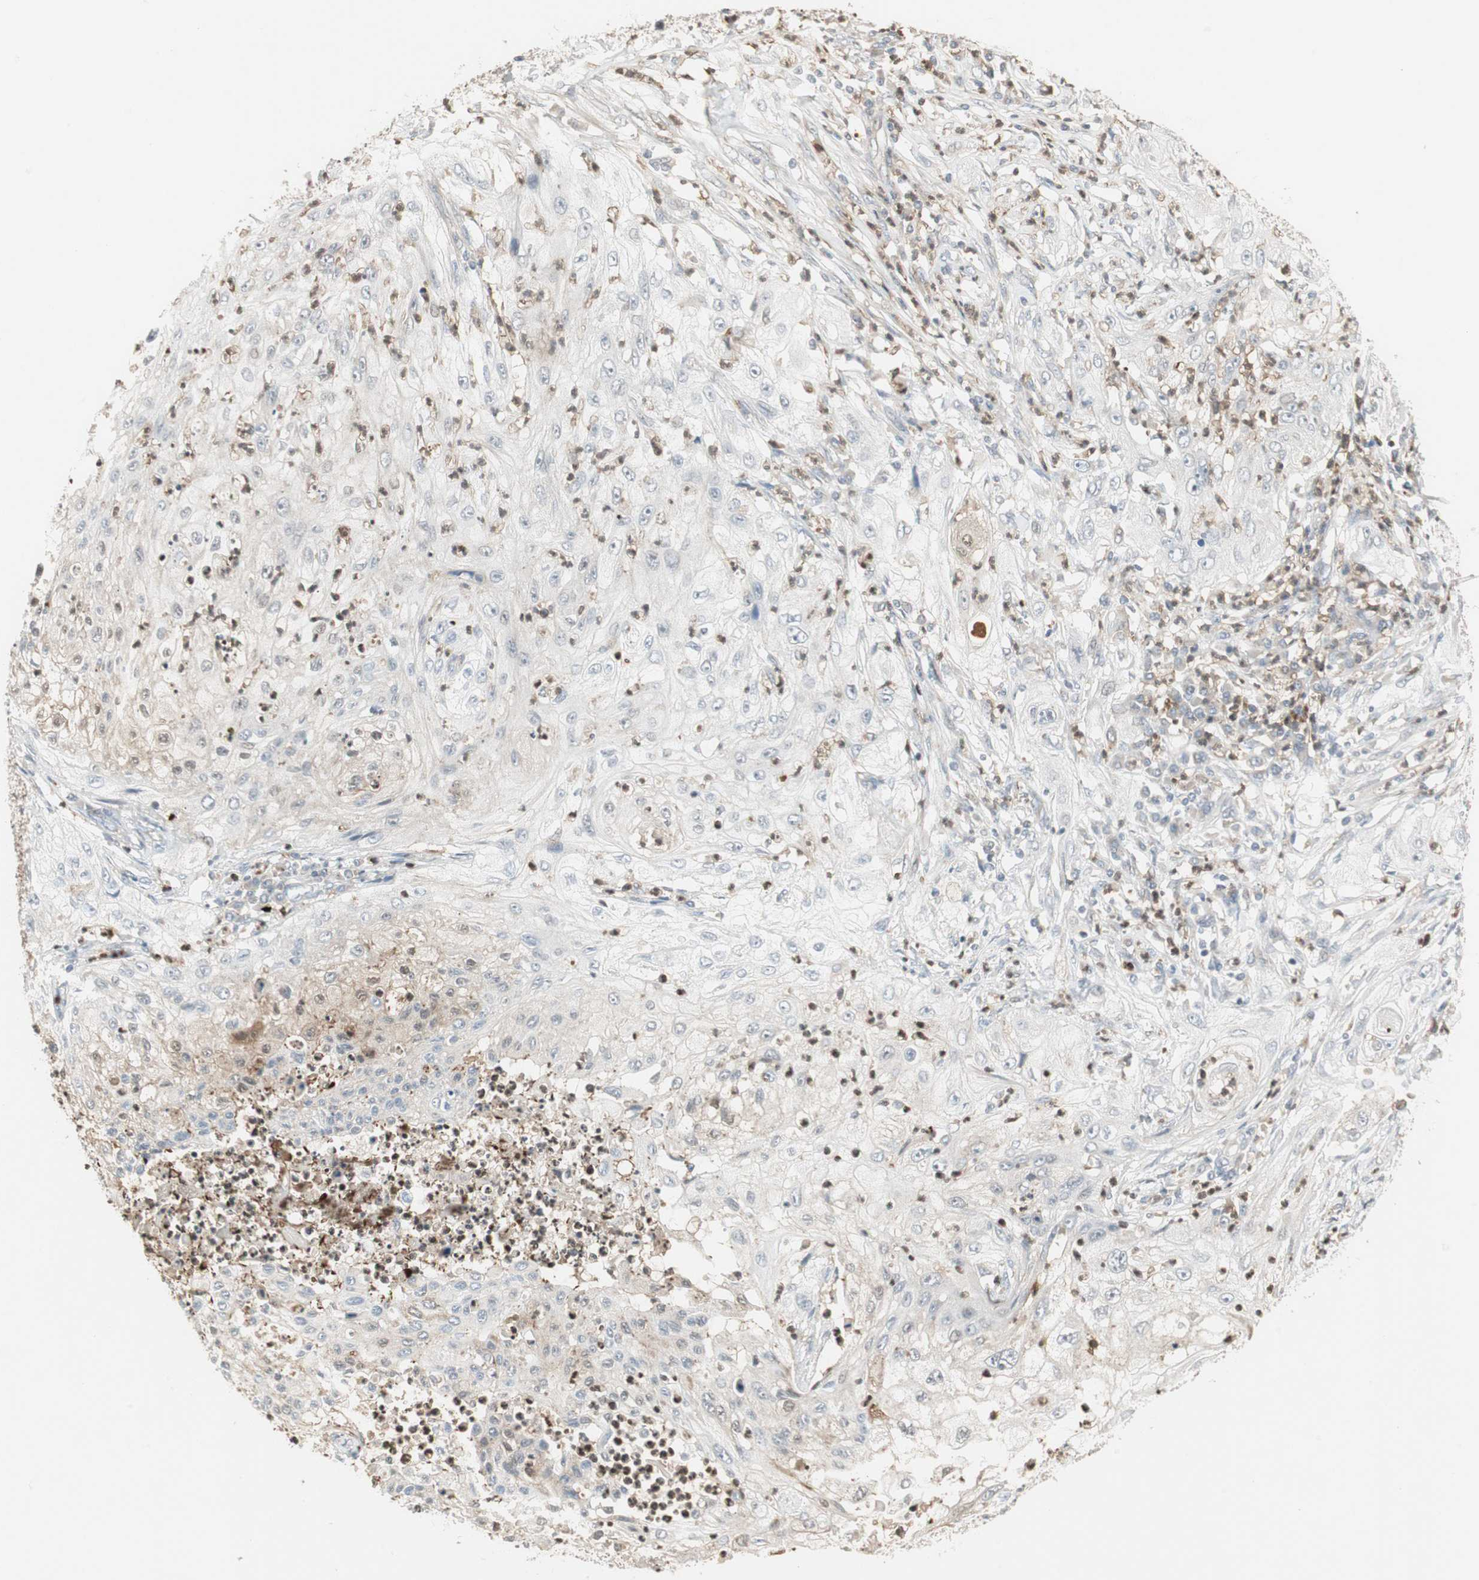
{"staining": {"intensity": "negative", "quantity": "none", "location": "none"}, "tissue": "lung cancer", "cell_type": "Tumor cells", "image_type": "cancer", "snomed": [{"axis": "morphology", "description": "Inflammation, NOS"}, {"axis": "morphology", "description": "Squamous cell carcinoma, NOS"}, {"axis": "topography", "description": "Lymph node"}, {"axis": "topography", "description": "Soft tissue"}, {"axis": "topography", "description": "Lung"}], "caption": "This micrograph is of lung cancer stained with IHC to label a protein in brown with the nuclei are counter-stained blue. There is no staining in tumor cells.", "gene": "SNX4", "patient": {"sex": "male", "age": 66}}